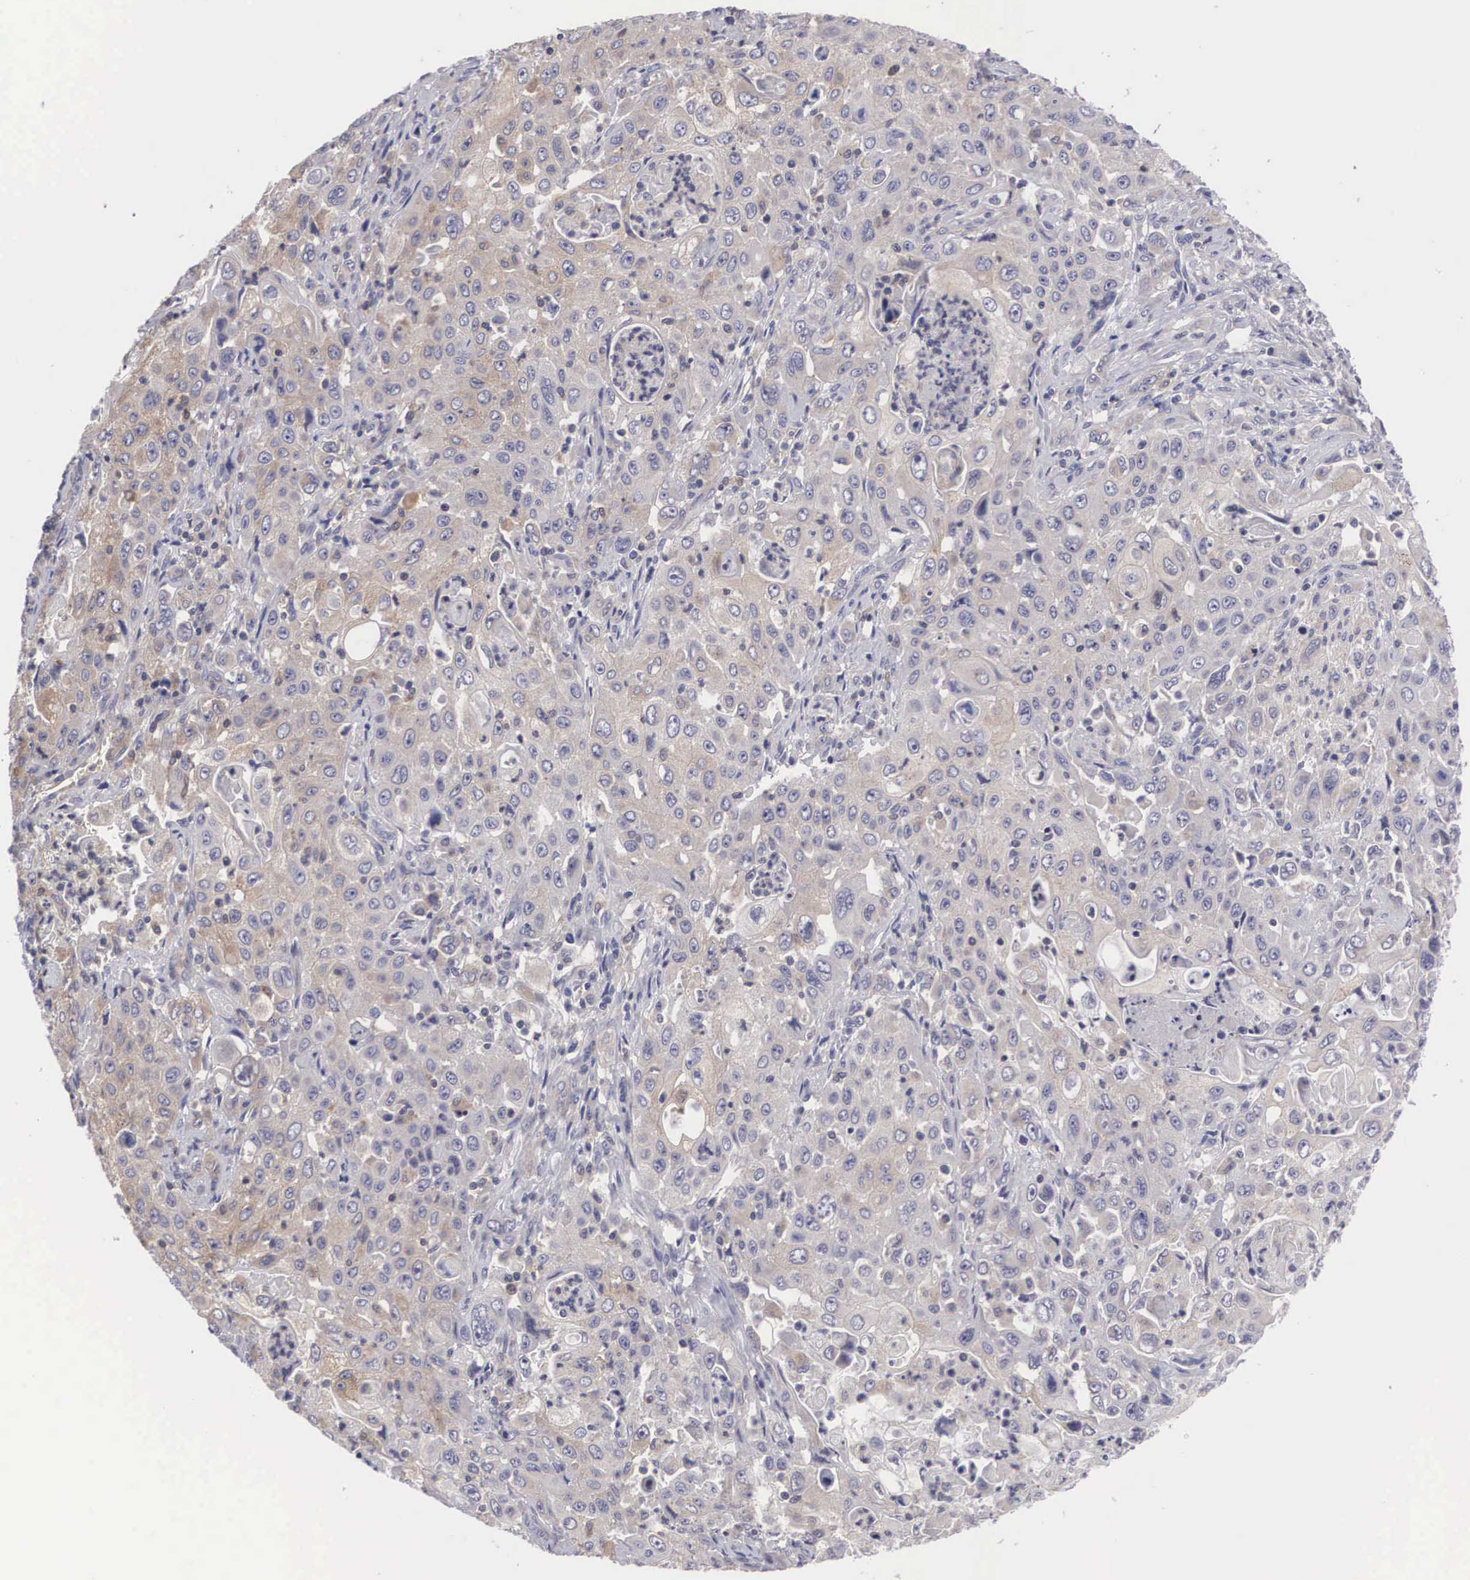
{"staining": {"intensity": "negative", "quantity": "none", "location": "none"}, "tissue": "pancreatic cancer", "cell_type": "Tumor cells", "image_type": "cancer", "snomed": [{"axis": "morphology", "description": "Adenocarcinoma, NOS"}, {"axis": "topography", "description": "Pancreas"}], "caption": "Immunohistochemistry photomicrograph of neoplastic tissue: pancreatic cancer stained with DAB shows no significant protein expression in tumor cells.", "gene": "GRIPAP1", "patient": {"sex": "male", "age": 70}}